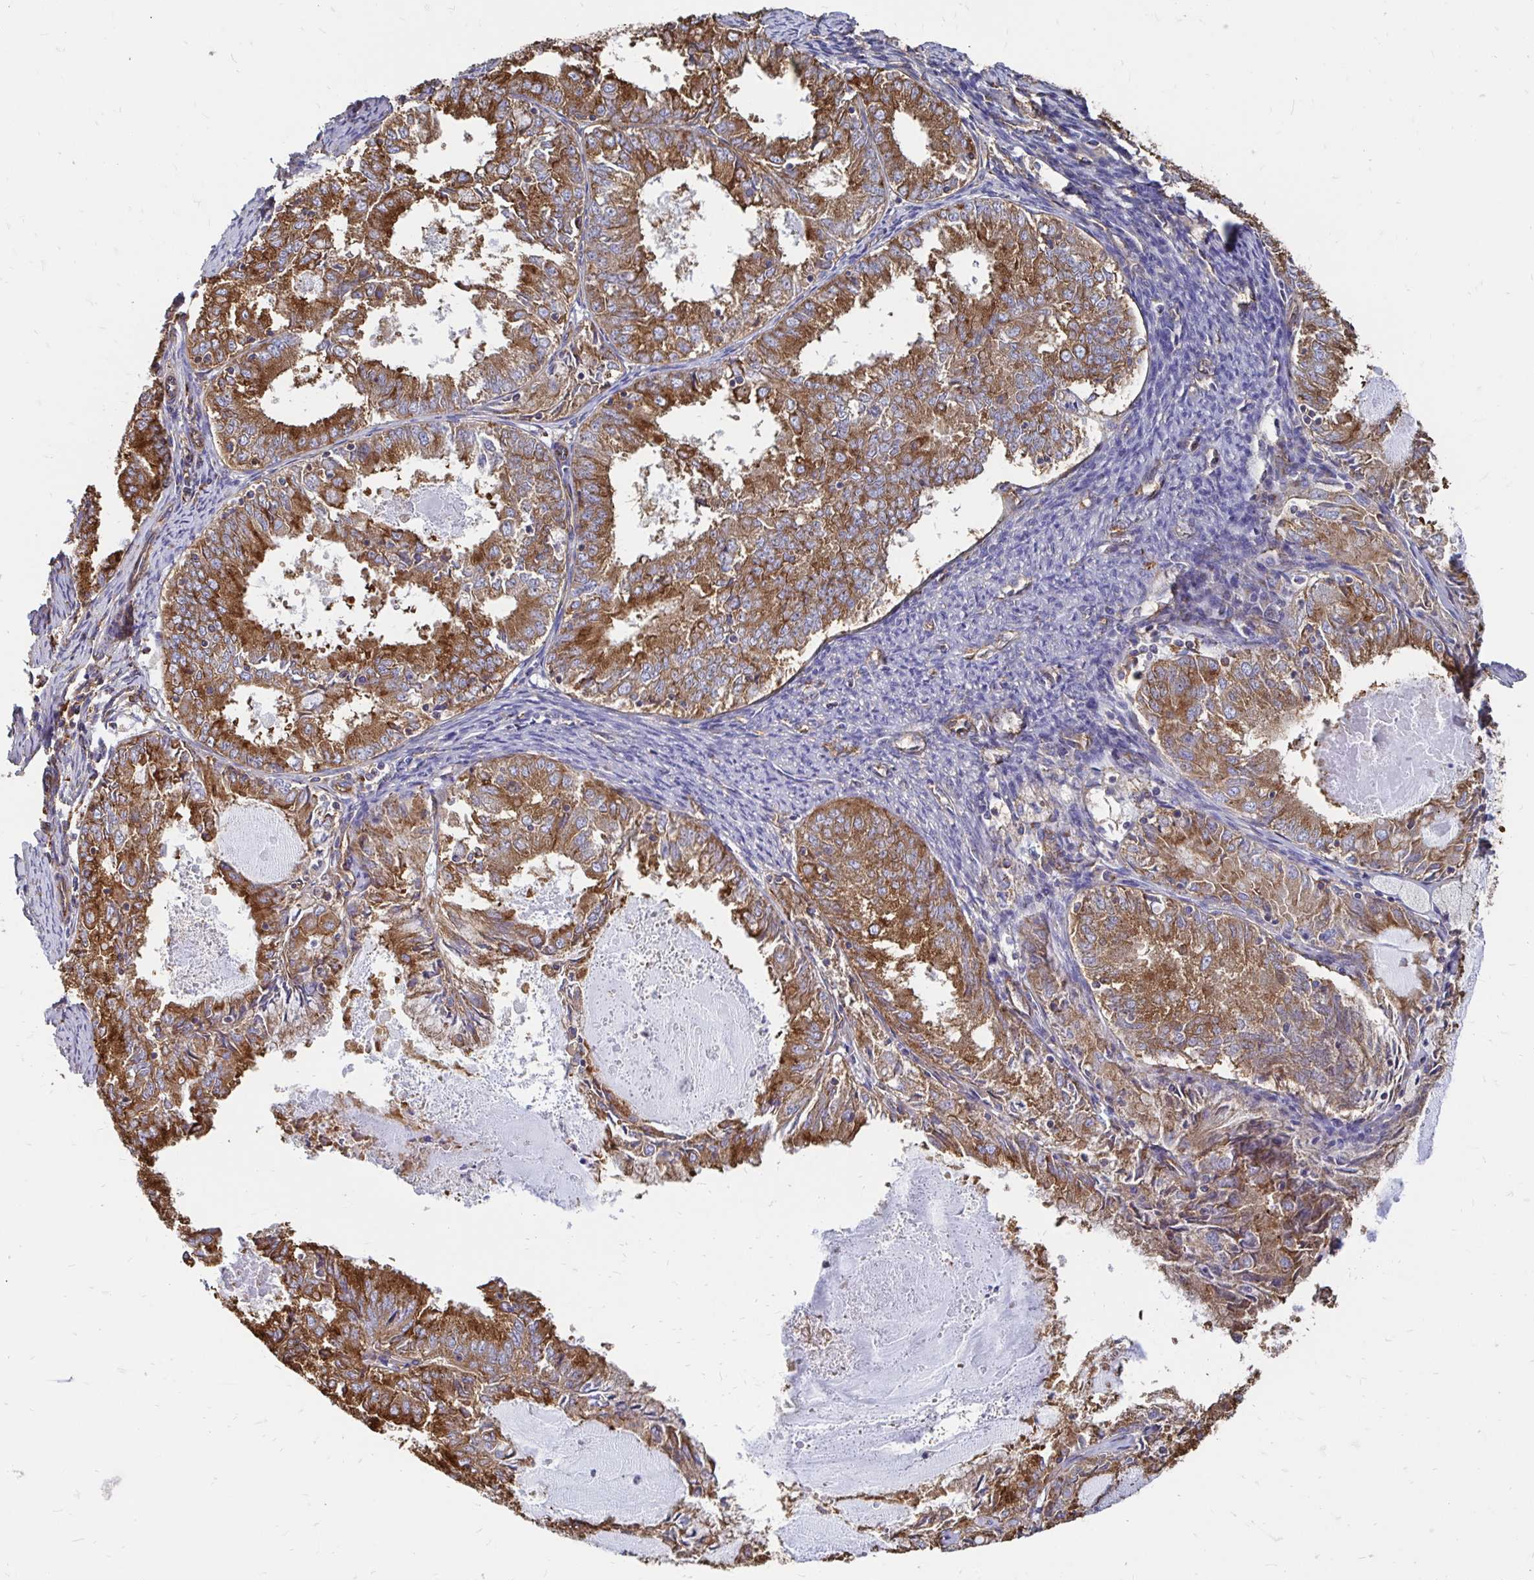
{"staining": {"intensity": "strong", "quantity": ">75%", "location": "cytoplasmic/membranous"}, "tissue": "endometrial cancer", "cell_type": "Tumor cells", "image_type": "cancer", "snomed": [{"axis": "morphology", "description": "Adenocarcinoma, NOS"}, {"axis": "topography", "description": "Endometrium"}], "caption": "About >75% of tumor cells in human endometrial adenocarcinoma reveal strong cytoplasmic/membranous protein expression as visualized by brown immunohistochemical staining.", "gene": "CLTC", "patient": {"sex": "female", "age": 57}}